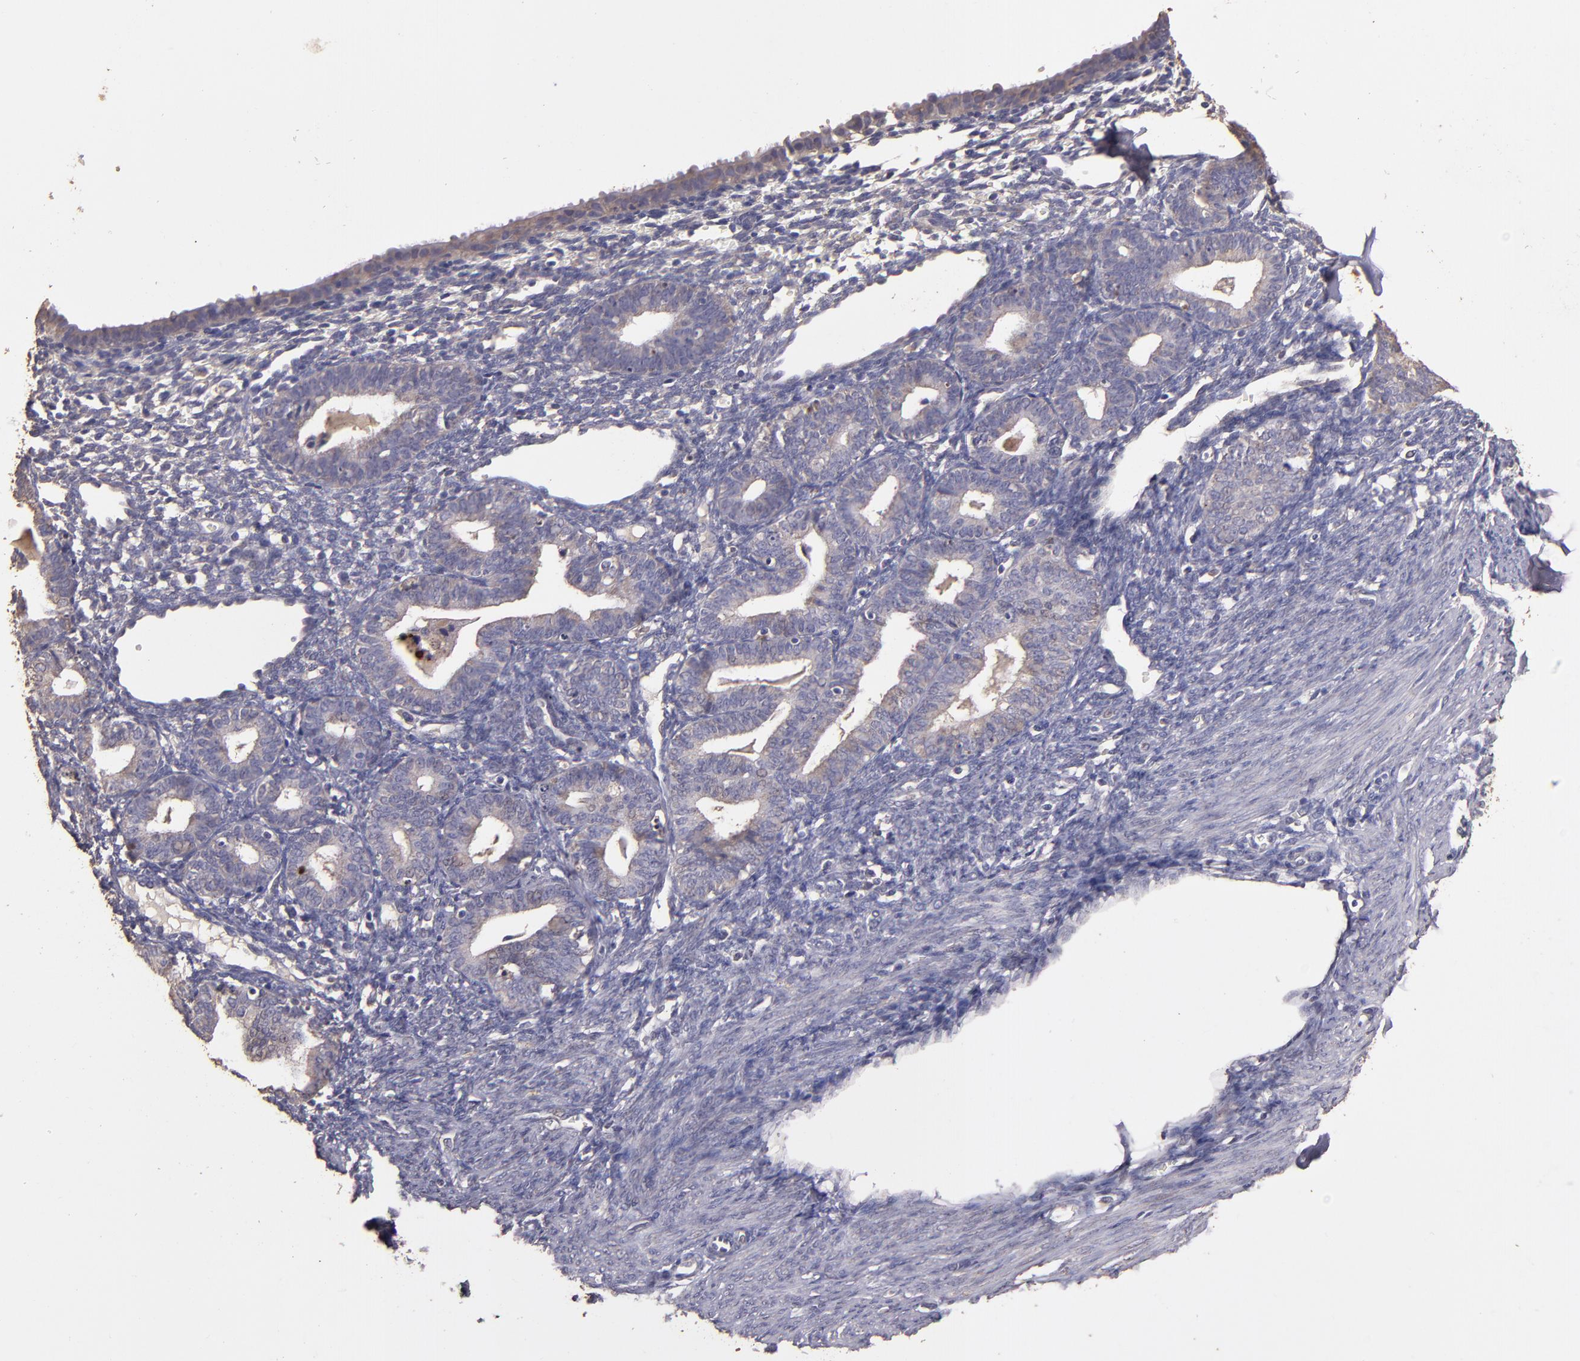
{"staining": {"intensity": "weak", "quantity": ">75%", "location": "cytoplasmic/membranous"}, "tissue": "endometrium", "cell_type": "Cells in endometrial stroma", "image_type": "normal", "snomed": [{"axis": "morphology", "description": "Normal tissue, NOS"}, {"axis": "topography", "description": "Endometrium"}], "caption": "Immunohistochemistry photomicrograph of unremarkable endometrium stained for a protein (brown), which reveals low levels of weak cytoplasmic/membranous staining in approximately >75% of cells in endometrial stroma.", "gene": "HECTD1", "patient": {"sex": "female", "age": 61}}